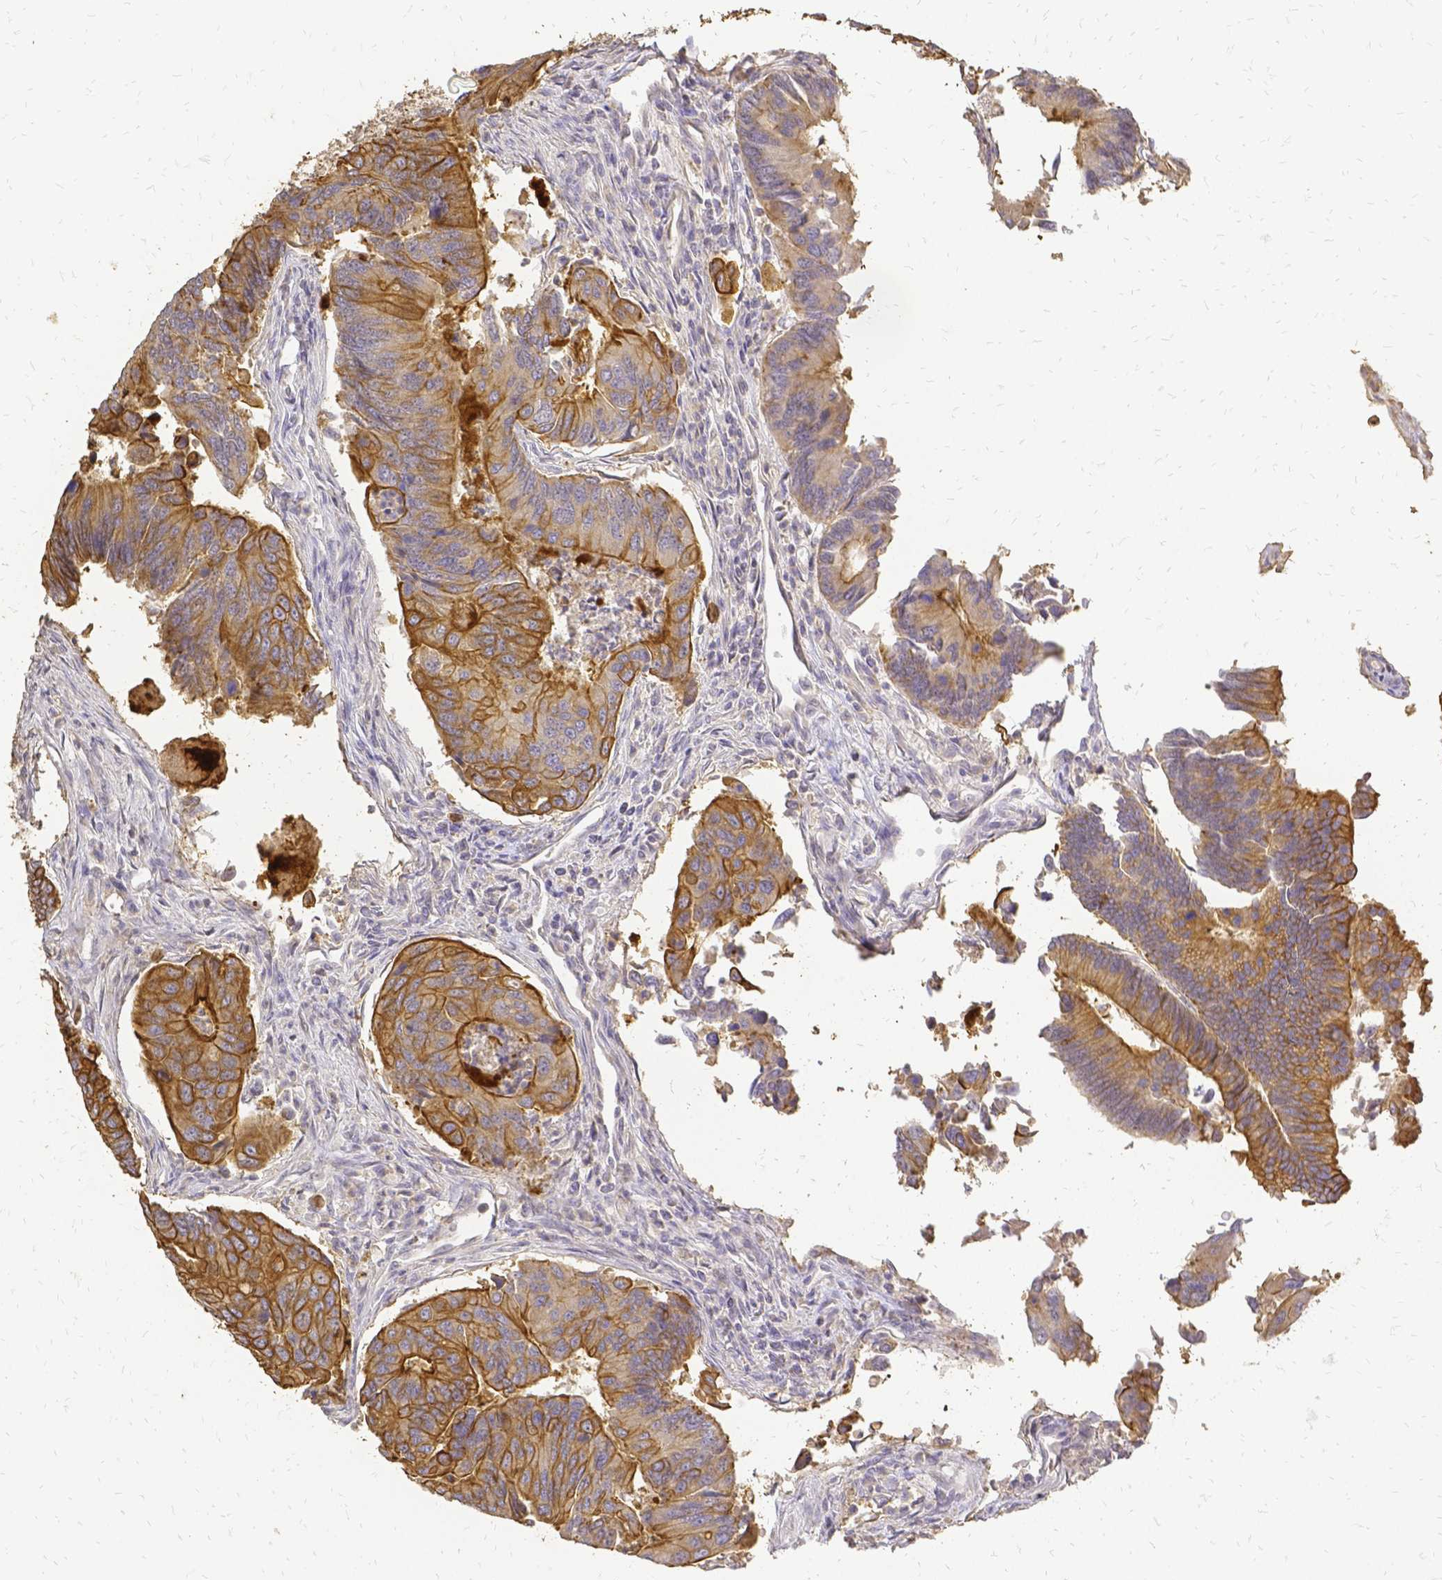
{"staining": {"intensity": "moderate", "quantity": "25%-75%", "location": "cytoplasmic/membranous"}, "tissue": "colorectal cancer", "cell_type": "Tumor cells", "image_type": "cancer", "snomed": [{"axis": "morphology", "description": "Adenocarcinoma, NOS"}, {"axis": "topography", "description": "Colon"}], "caption": "Immunohistochemistry image of neoplastic tissue: colorectal cancer (adenocarcinoma) stained using immunohistochemistry shows medium levels of moderate protein expression localized specifically in the cytoplasmic/membranous of tumor cells, appearing as a cytoplasmic/membranous brown color.", "gene": "CIB1", "patient": {"sex": "female", "age": 67}}